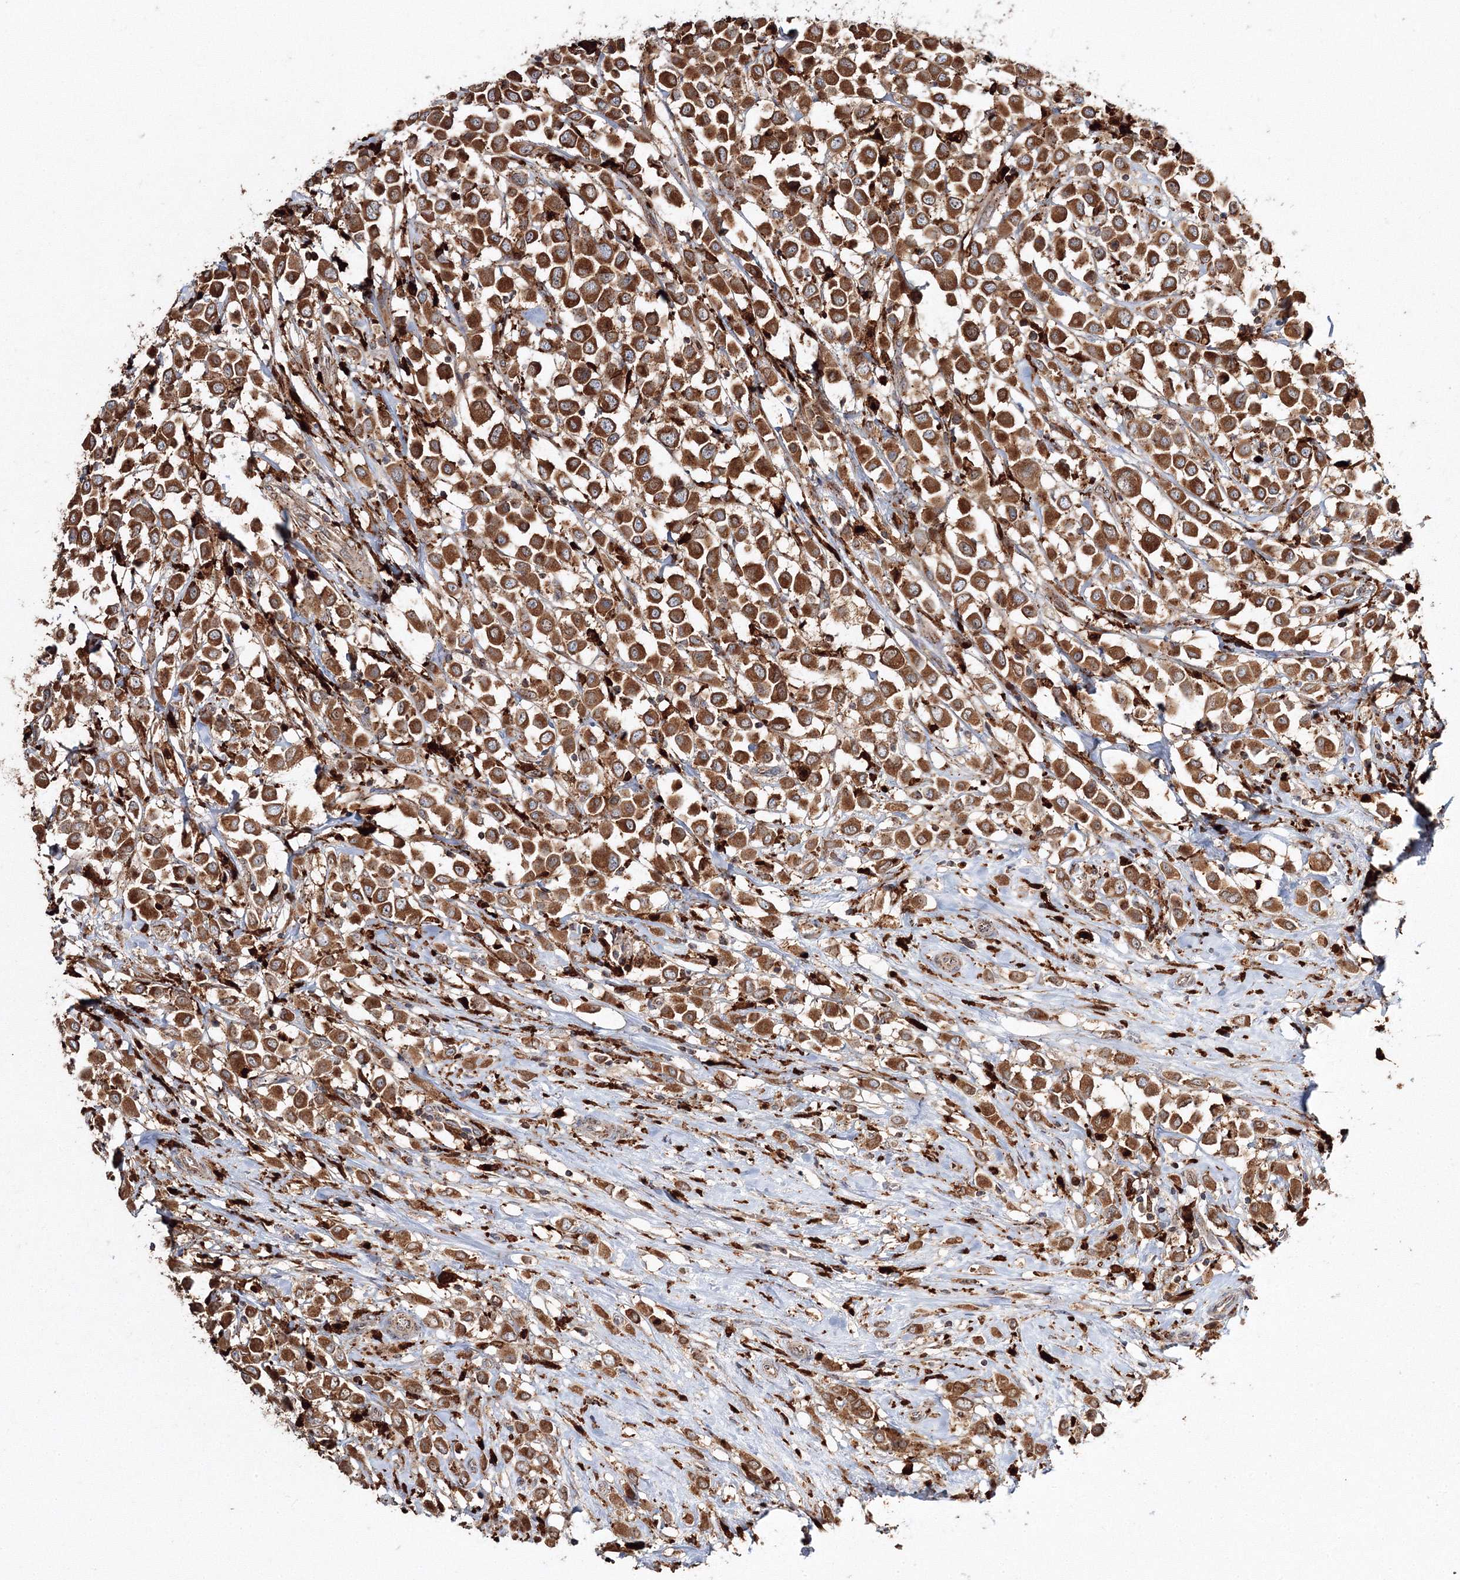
{"staining": {"intensity": "strong", "quantity": ">75%", "location": "cytoplasmic/membranous"}, "tissue": "breast cancer", "cell_type": "Tumor cells", "image_type": "cancer", "snomed": [{"axis": "morphology", "description": "Duct carcinoma"}, {"axis": "topography", "description": "Breast"}], "caption": "Immunohistochemistry photomicrograph of human infiltrating ductal carcinoma (breast) stained for a protein (brown), which shows high levels of strong cytoplasmic/membranous staining in about >75% of tumor cells.", "gene": "ARCN1", "patient": {"sex": "female", "age": 61}}